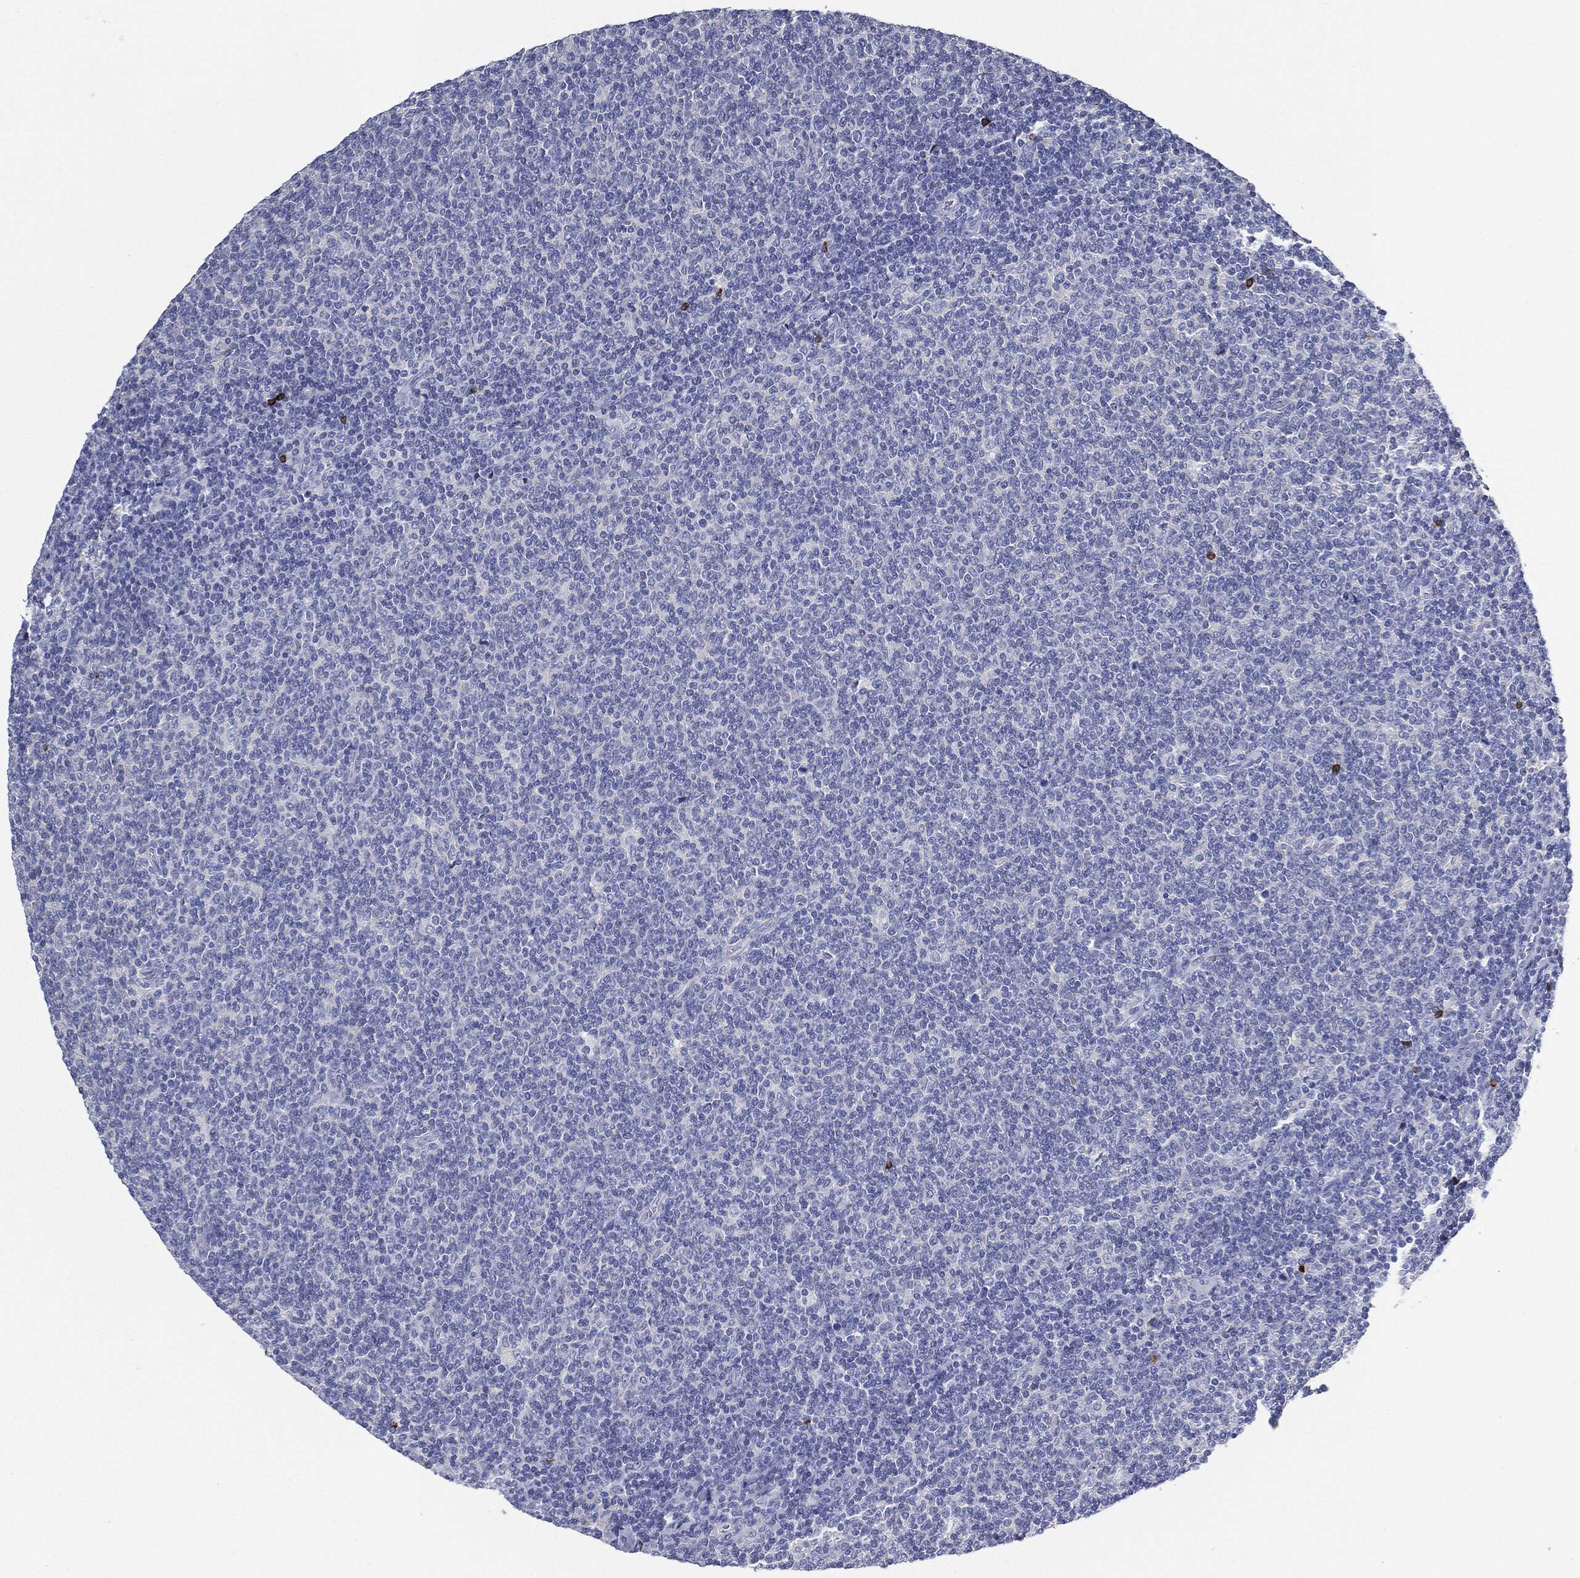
{"staining": {"intensity": "negative", "quantity": "none", "location": "none"}, "tissue": "lymphoma", "cell_type": "Tumor cells", "image_type": "cancer", "snomed": [{"axis": "morphology", "description": "Malignant lymphoma, non-Hodgkin's type, Low grade"}, {"axis": "topography", "description": "Lymph node"}], "caption": "Lymphoma was stained to show a protein in brown. There is no significant expression in tumor cells.", "gene": "IGLV6-57", "patient": {"sex": "male", "age": 52}}